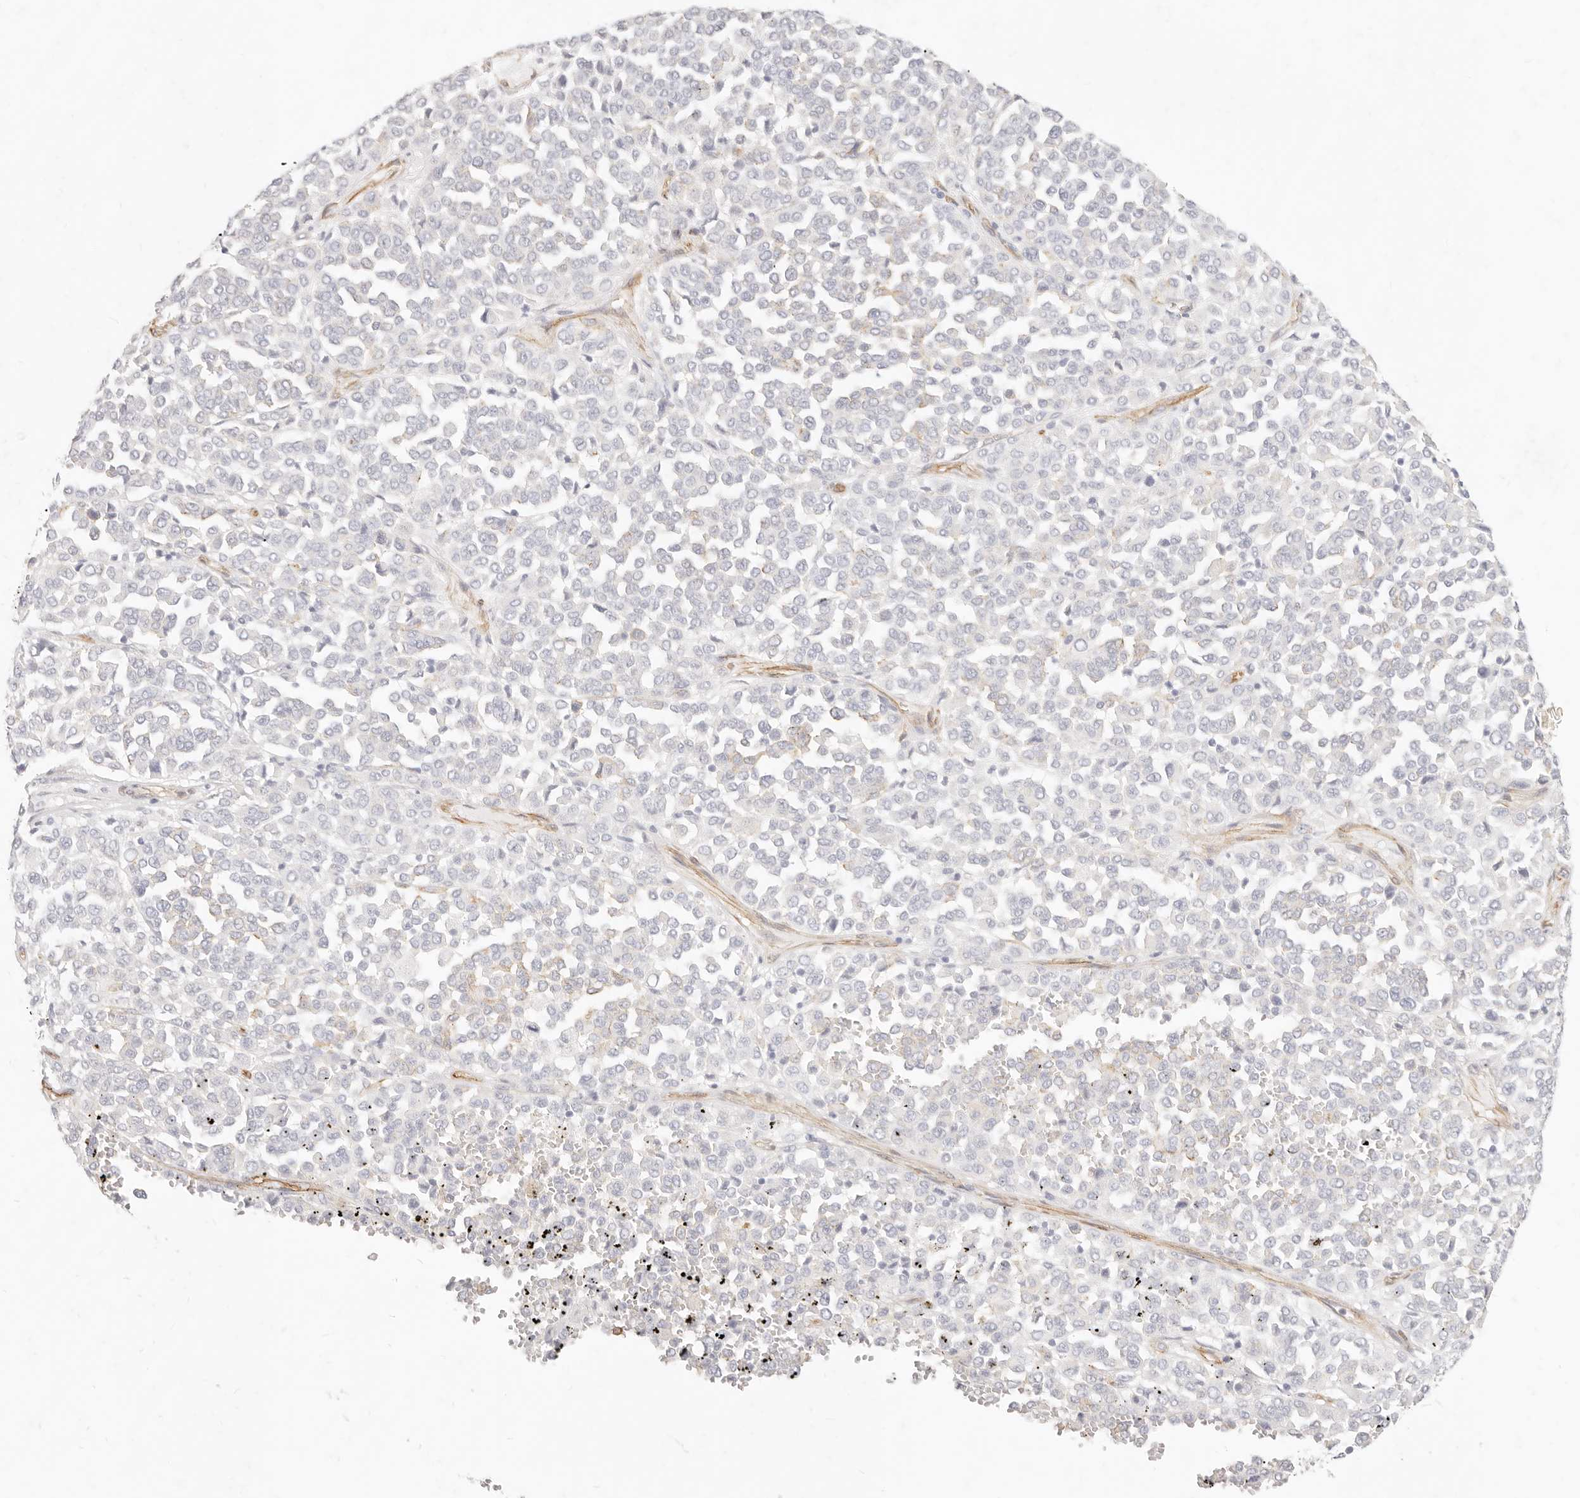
{"staining": {"intensity": "negative", "quantity": "none", "location": "none"}, "tissue": "melanoma", "cell_type": "Tumor cells", "image_type": "cancer", "snomed": [{"axis": "morphology", "description": "Malignant melanoma, Metastatic site"}, {"axis": "topography", "description": "Pancreas"}], "caption": "There is no significant positivity in tumor cells of melanoma. (Stains: DAB immunohistochemistry with hematoxylin counter stain, Microscopy: brightfield microscopy at high magnification).", "gene": "NUS1", "patient": {"sex": "female", "age": 30}}